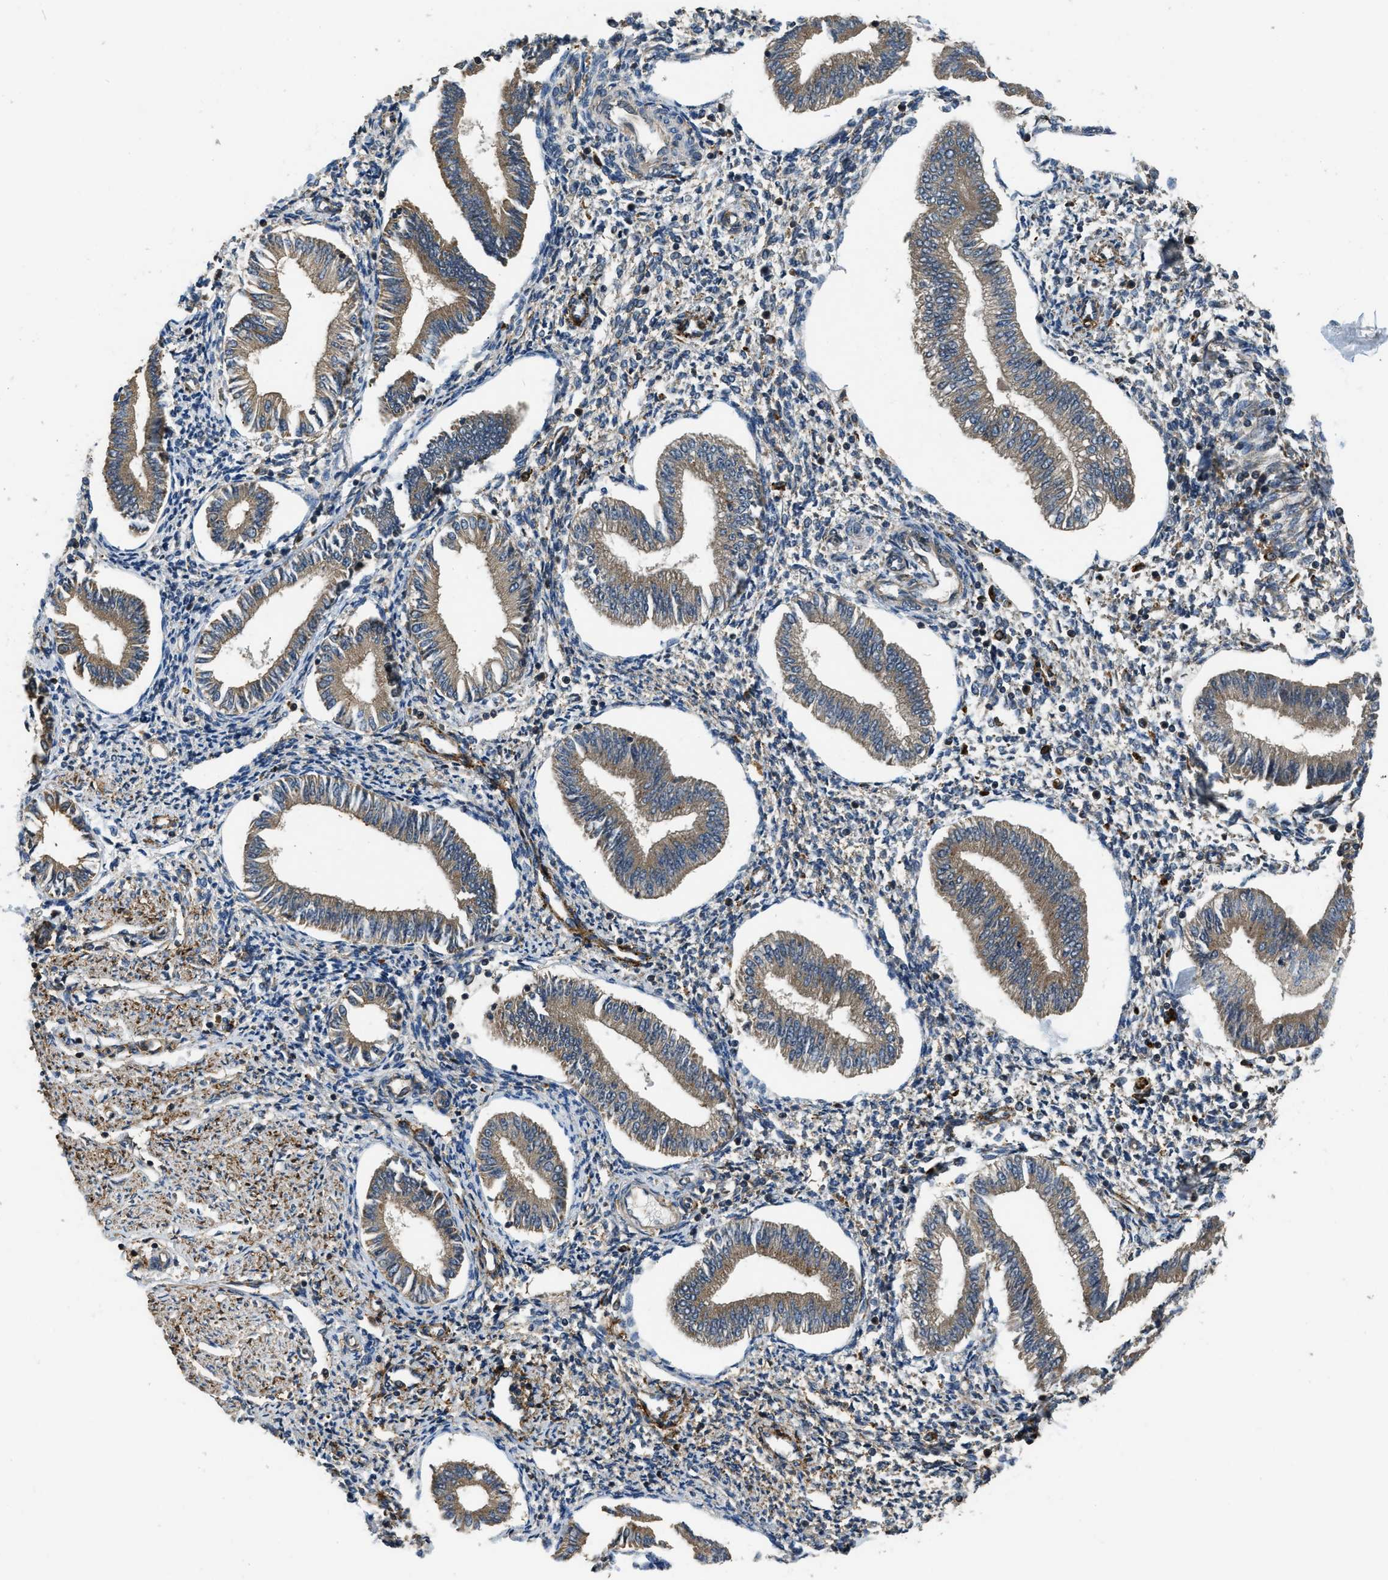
{"staining": {"intensity": "moderate", "quantity": "<25%", "location": "cytoplasmic/membranous"}, "tissue": "endometrium", "cell_type": "Cells in endometrial stroma", "image_type": "normal", "snomed": [{"axis": "morphology", "description": "Normal tissue, NOS"}, {"axis": "topography", "description": "Endometrium"}], "caption": "IHC (DAB) staining of benign endometrium displays moderate cytoplasmic/membranous protein positivity in about <25% of cells in endometrial stroma.", "gene": "GGH", "patient": {"sex": "female", "age": 50}}